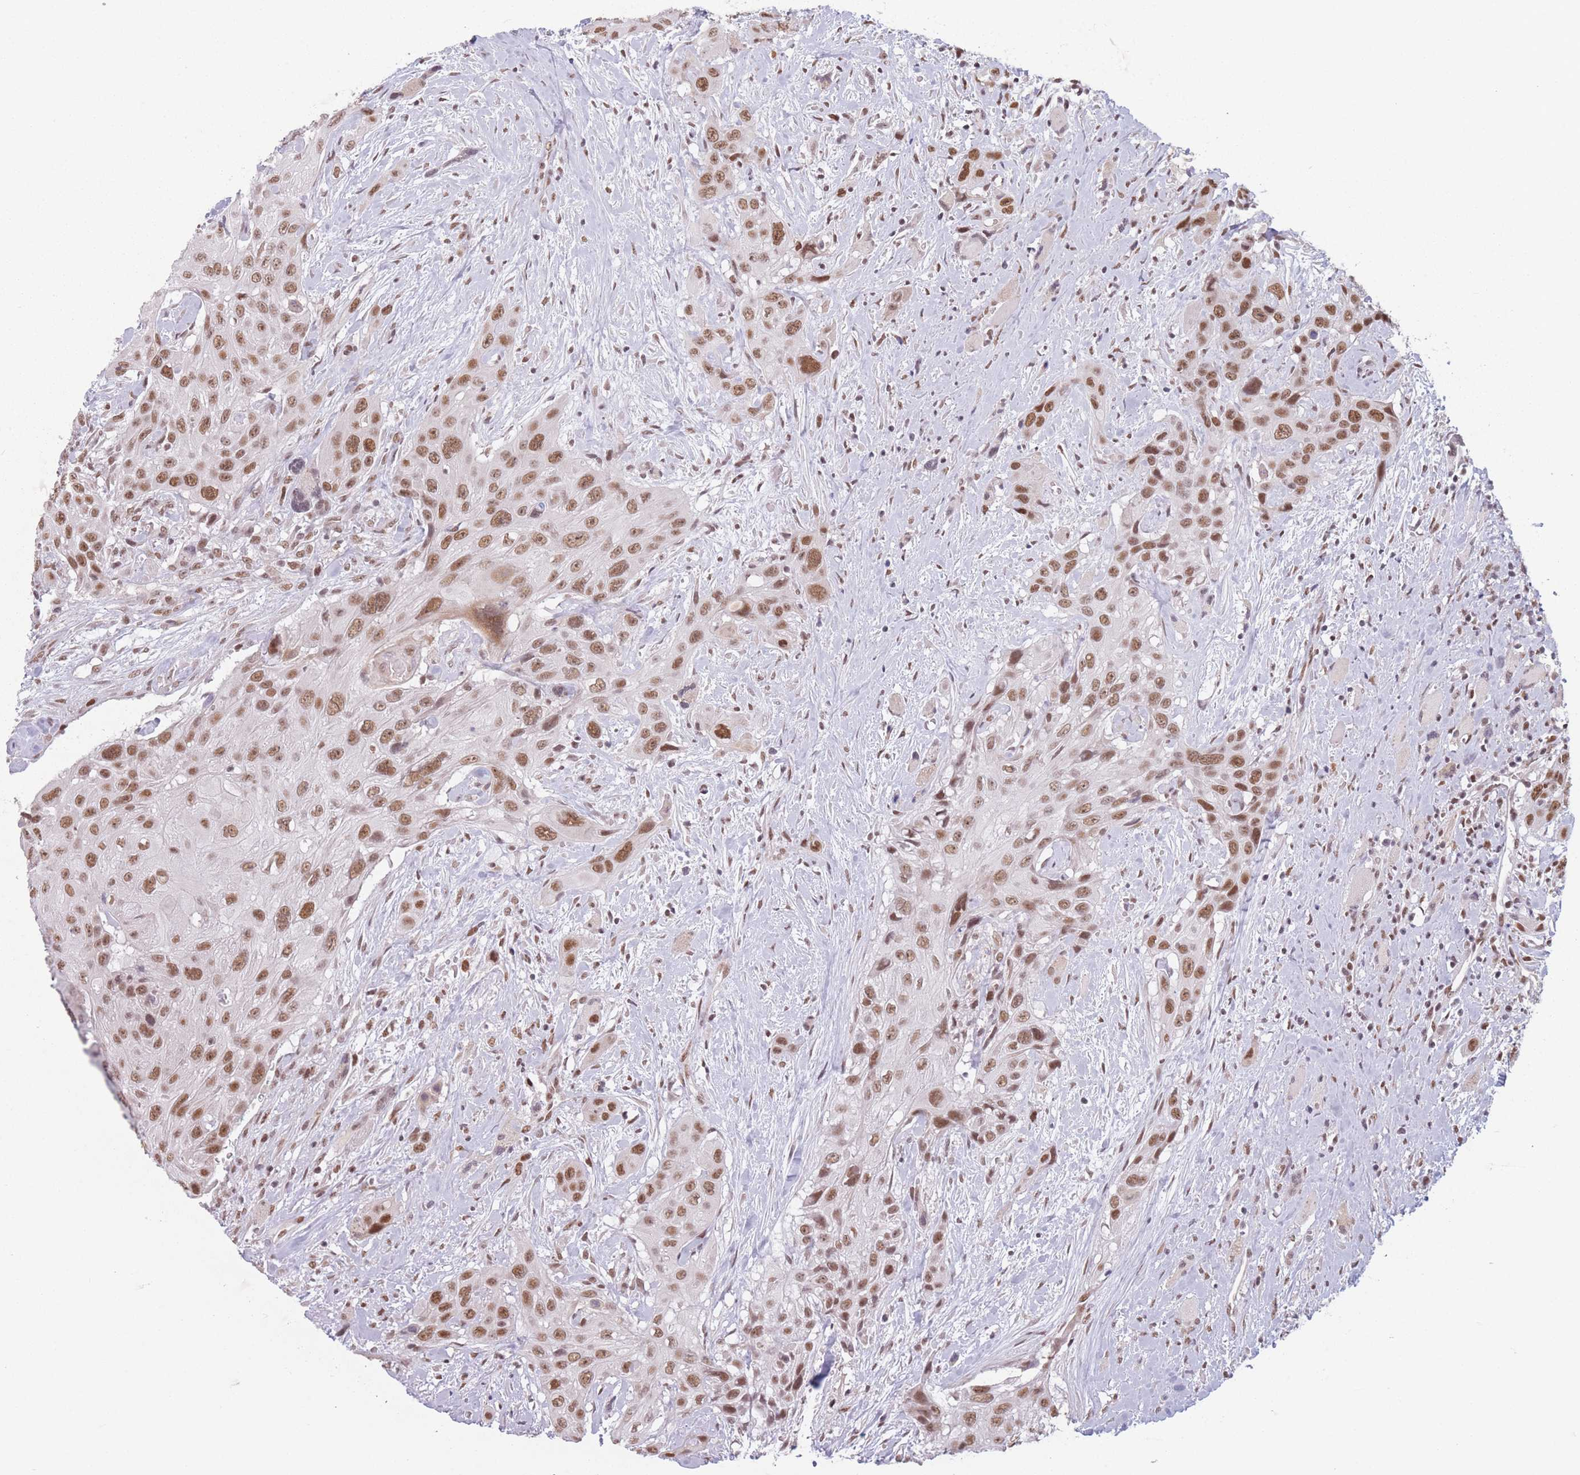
{"staining": {"intensity": "moderate", "quantity": ">75%", "location": "nuclear"}, "tissue": "head and neck cancer", "cell_type": "Tumor cells", "image_type": "cancer", "snomed": [{"axis": "morphology", "description": "Squamous cell carcinoma, NOS"}, {"axis": "topography", "description": "Head-Neck"}], "caption": "Brown immunohistochemical staining in human head and neck cancer reveals moderate nuclear staining in approximately >75% of tumor cells.", "gene": "SUPT6H", "patient": {"sex": "male", "age": 81}}